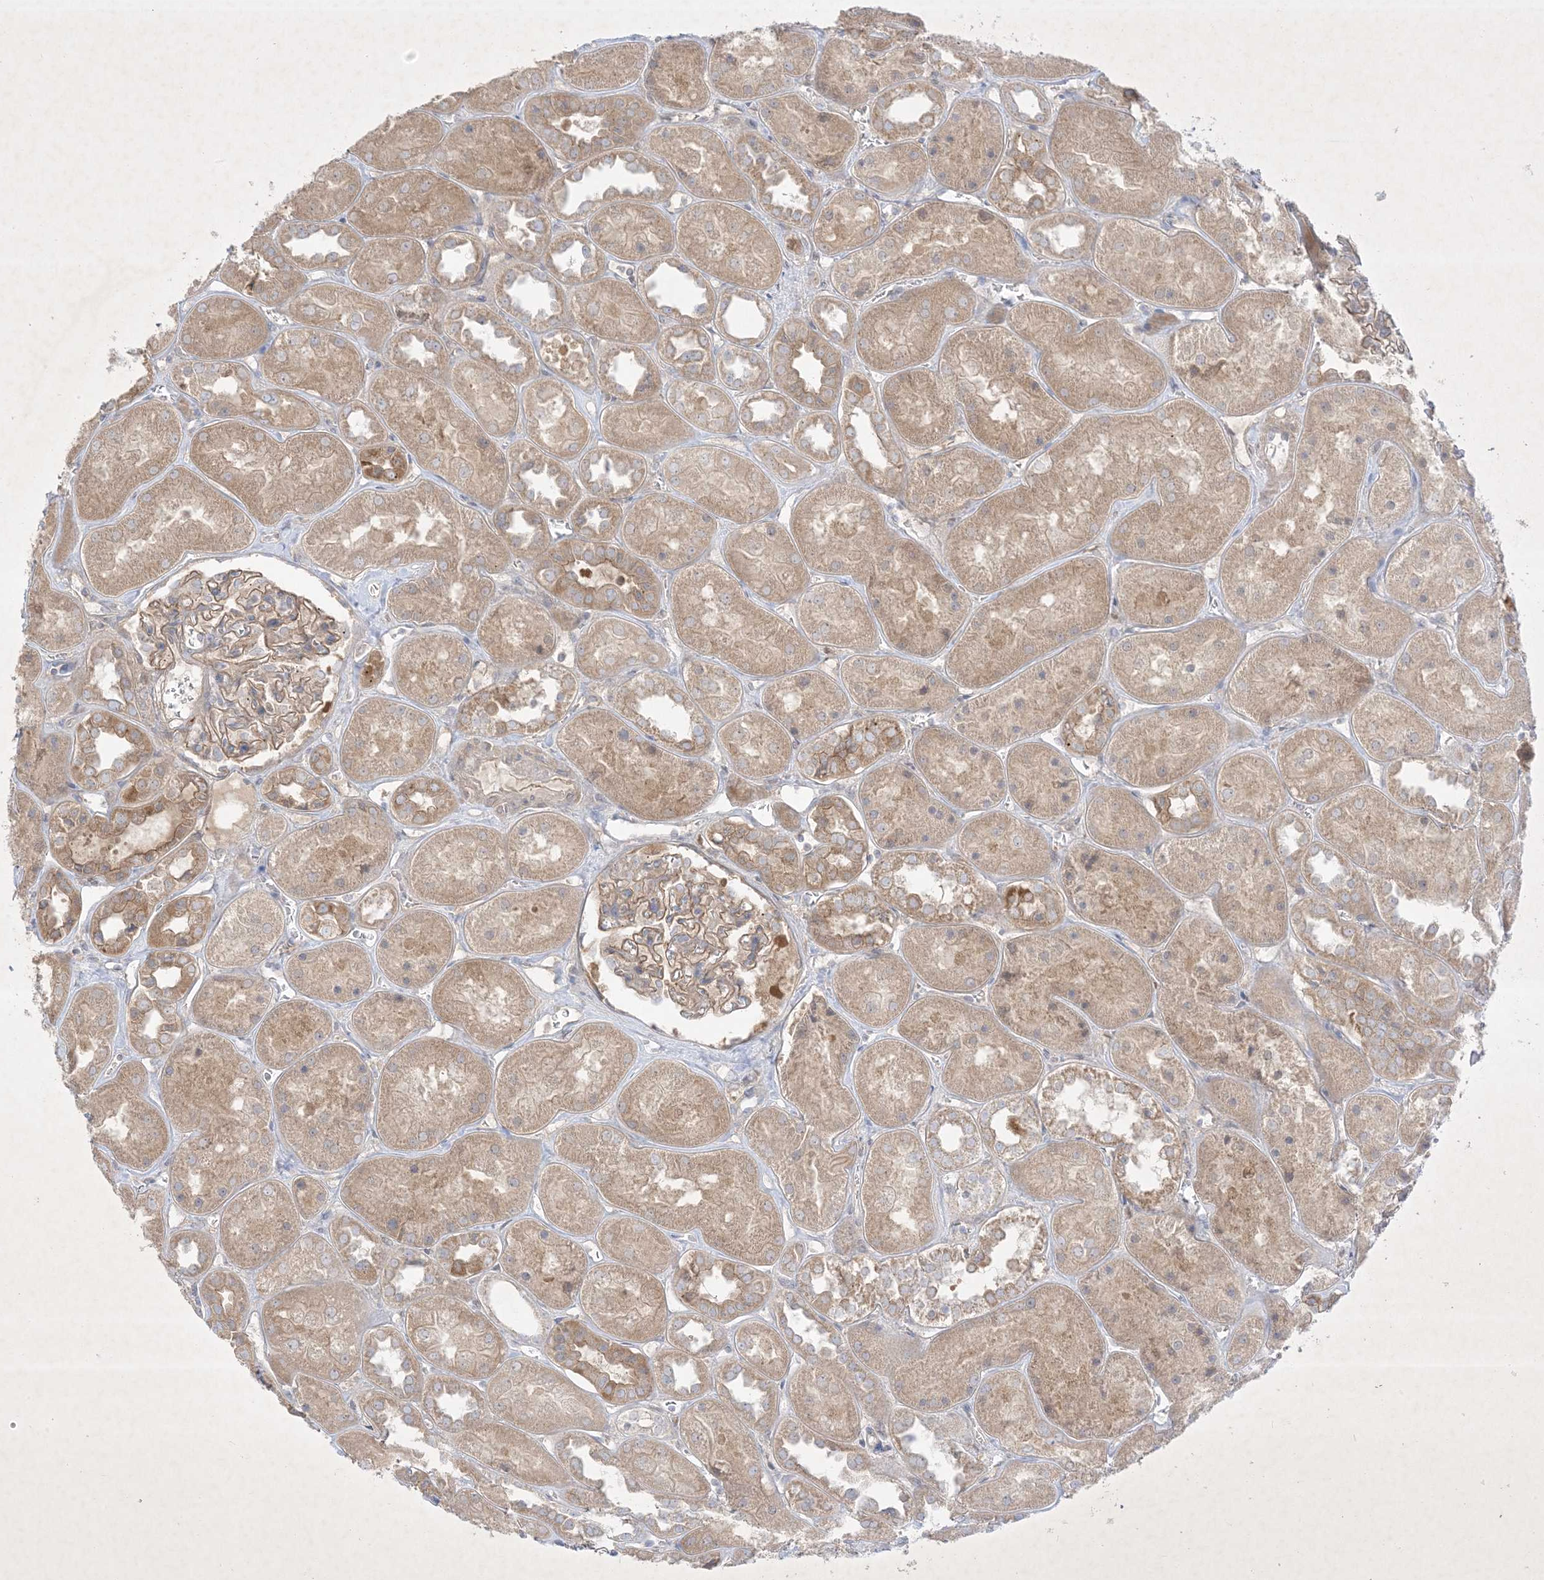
{"staining": {"intensity": "moderate", "quantity": ">75%", "location": "cytoplasmic/membranous"}, "tissue": "kidney", "cell_type": "Cells in glomeruli", "image_type": "normal", "snomed": [{"axis": "morphology", "description": "Normal tissue, NOS"}, {"axis": "topography", "description": "Kidney"}], "caption": "This micrograph demonstrates benign kidney stained with immunohistochemistry to label a protein in brown. The cytoplasmic/membranous of cells in glomeruli show moderate positivity for the protein. Nuclei are counter-stained blue.", "gene": "PLEKHA3", "patient": {"sex": "male", "age": 70}}